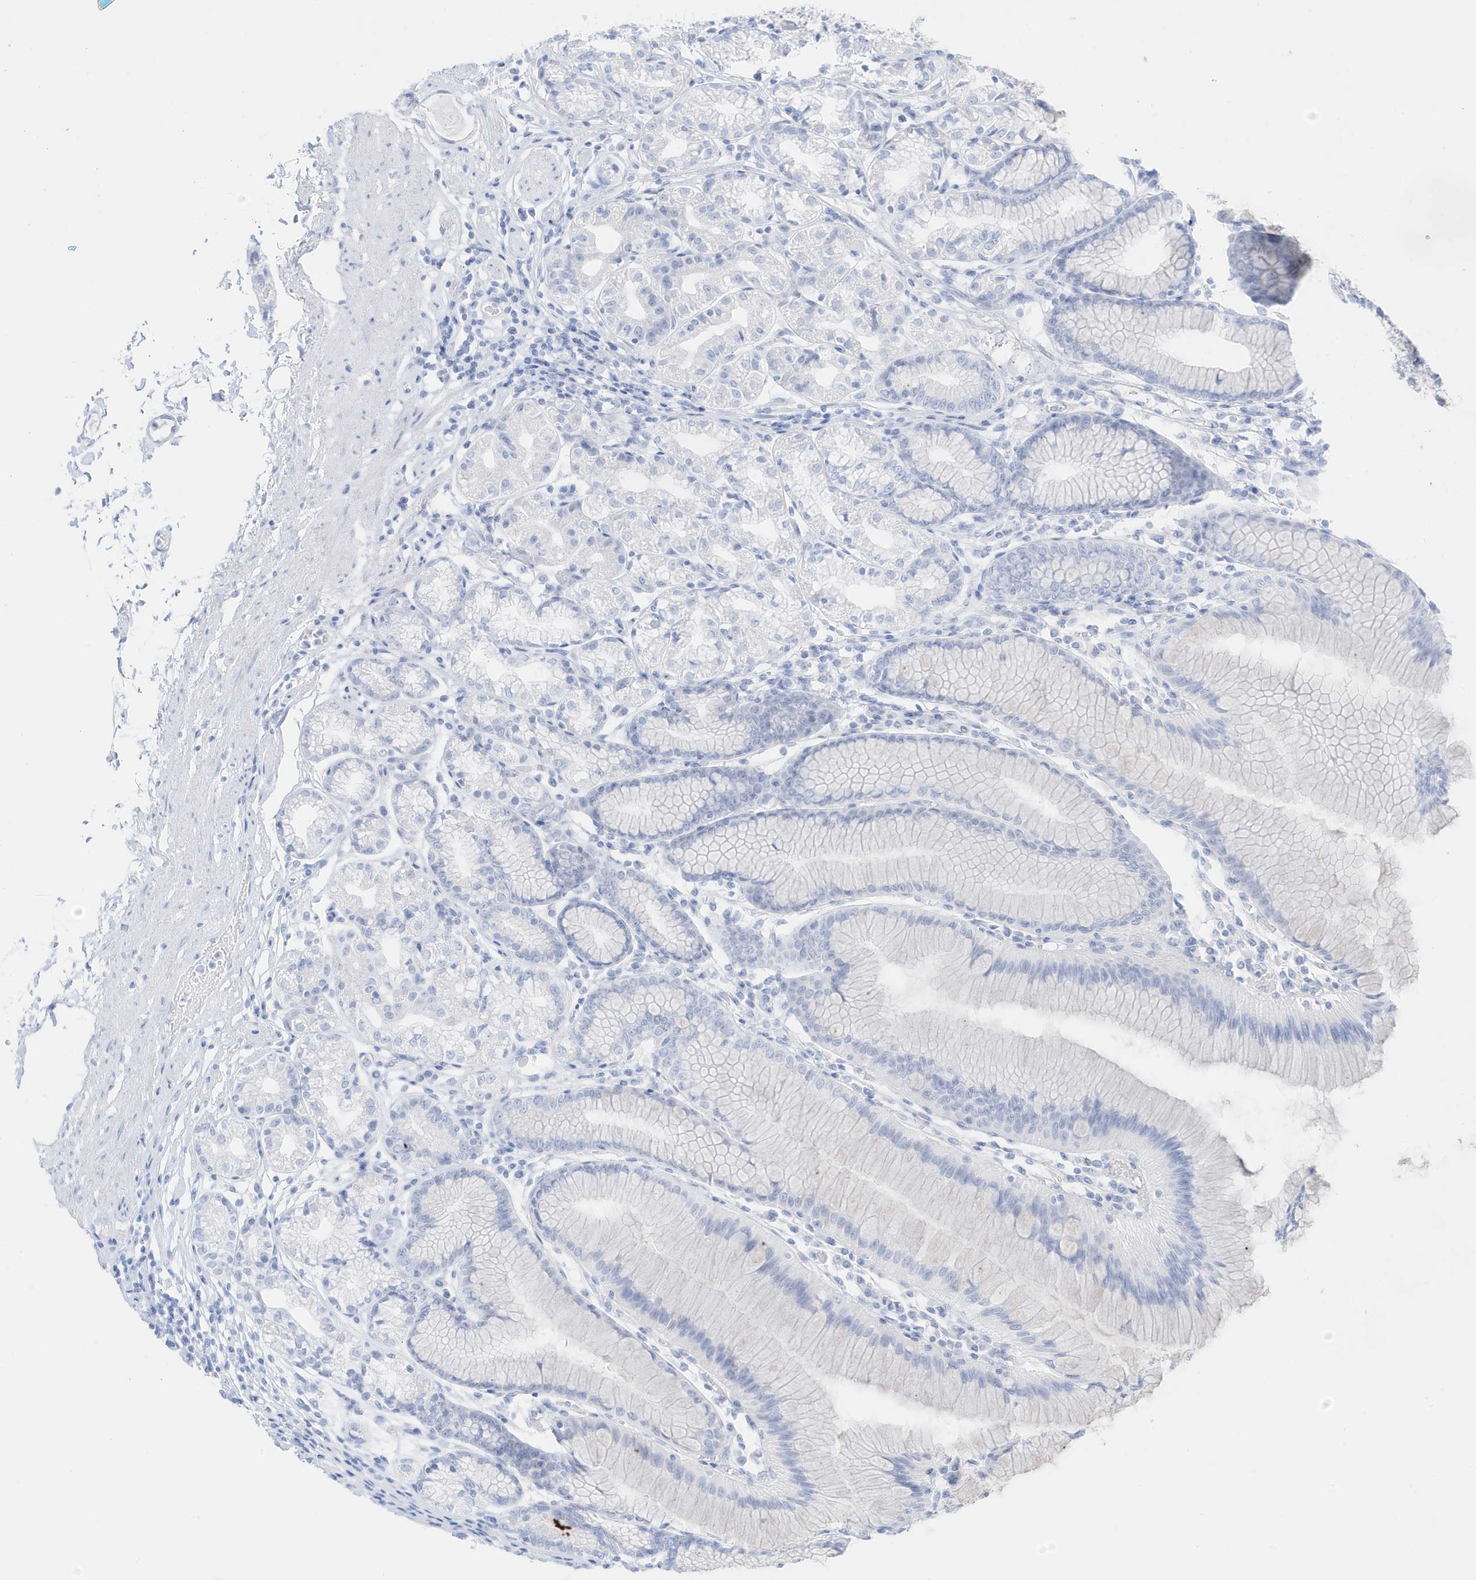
{"staining": {"intensity": "negative", "quantity": "none", "location": "none"}, "tissue": "stomach", "cell_type": "Glandular cells", "image_type": "normal", "snomed": [{"axis": "morphology", "description": "Normal tissue, NOS"}, {"axis": "topography", "description": "Stomach"}], "caption": "DAB (3,3'-diaminobenzidine) immunohistochemical staining of benign stomach exhibits no significant positivity in glandular cells. (Stains: DAB immunohistochemistry with hematoxylin counter stain, Microscopy: brightfield microscopy at high magnification).", "gene": "SLC22A13", "patient": {"sex": "female", "age": 57}}